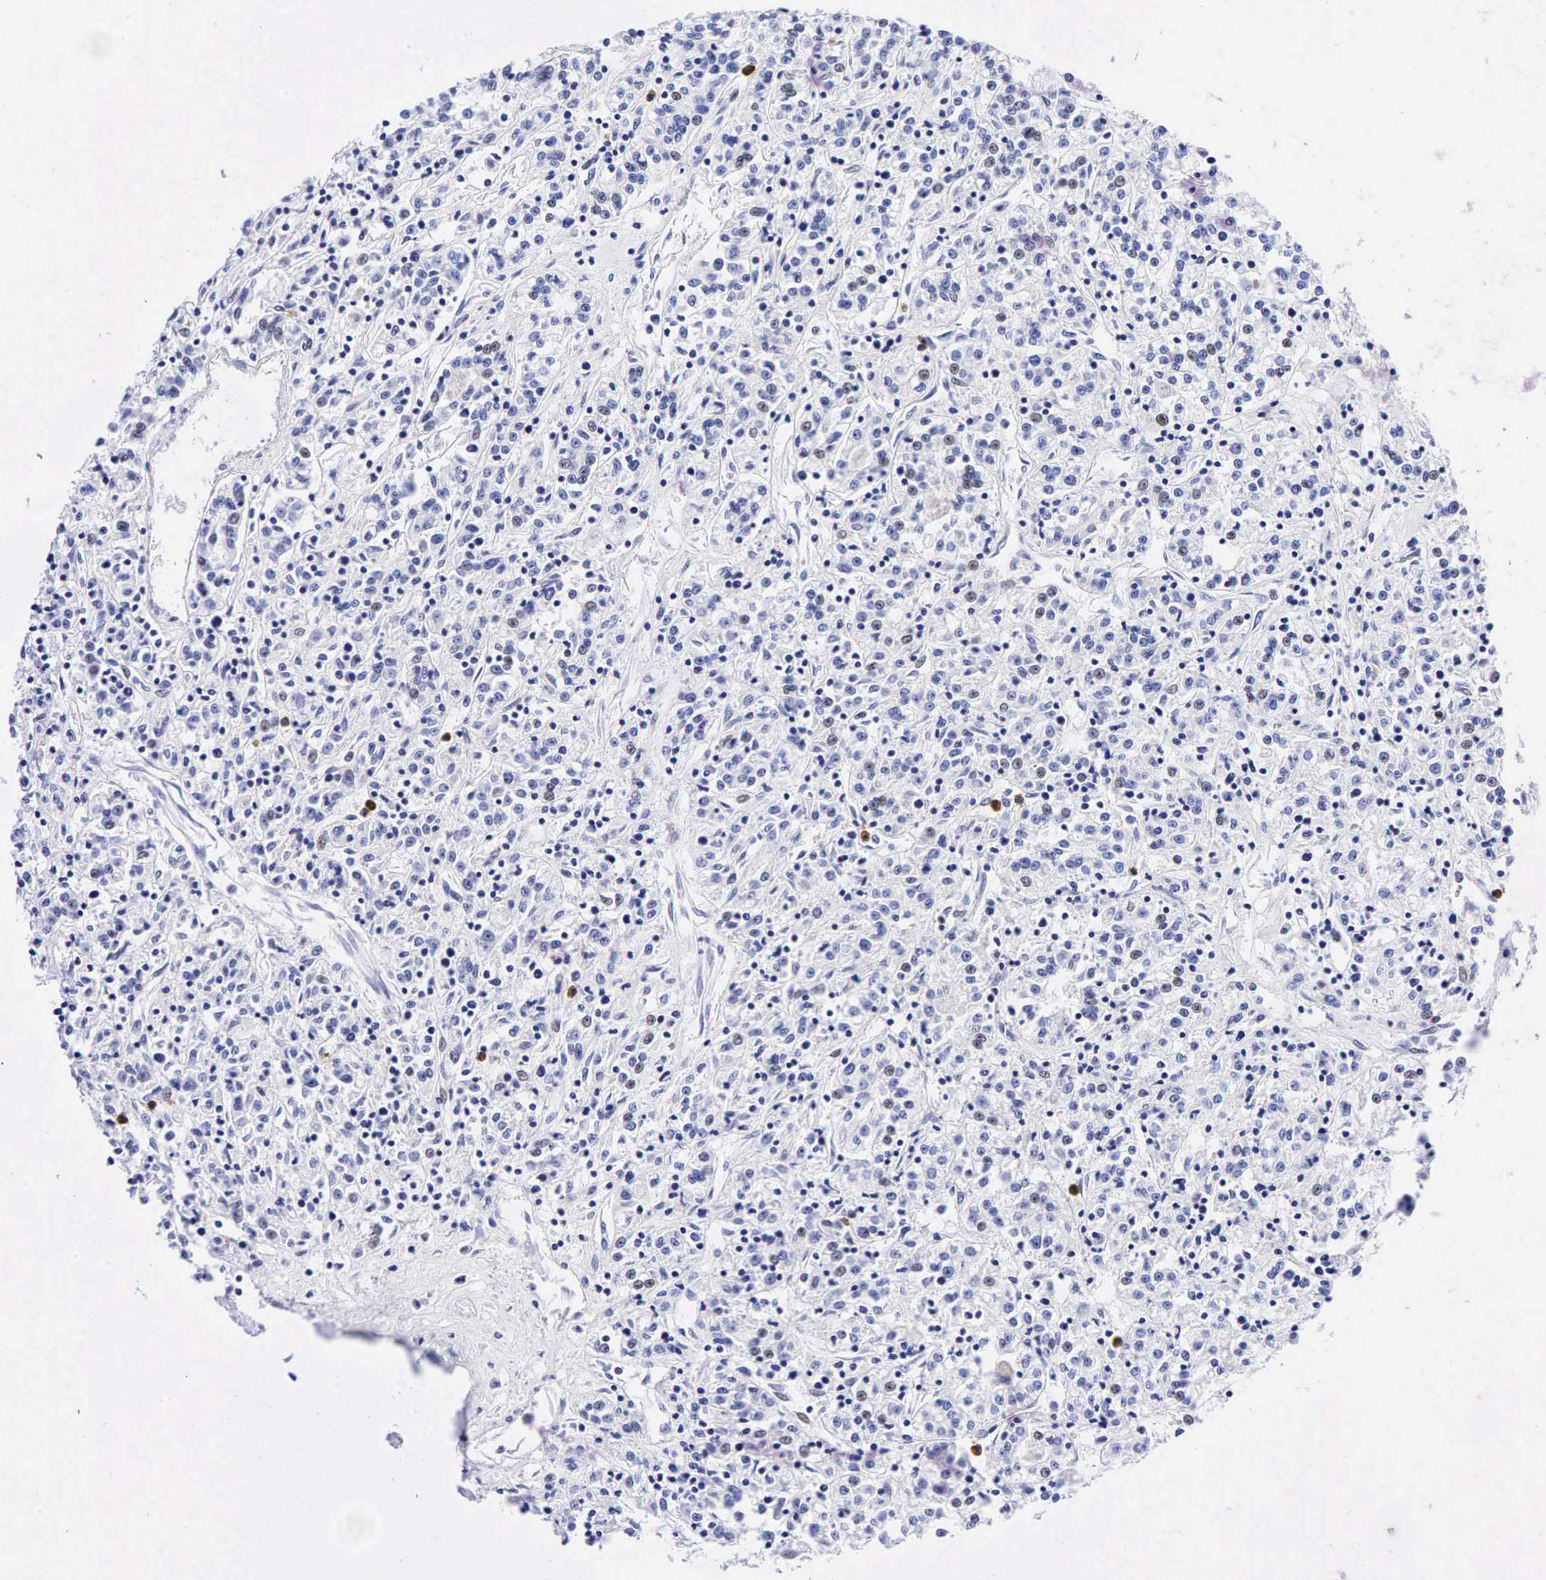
{"staining": {"intensity": "weak", "quantity": "<25%", "location": "nuclear"}, "tissue": "renal cancer", "cell_type": "Tumor cells", "image_type": "cancer", "snomed": [{"axis": "morphology", "description": "Adenocarcinoma, NOS"}, {"axis": "topography", "description": "Kidney"}], "caption": "DAB (3,3'-diaminobenzidine) immunohistochemical staining of renal adenocarcinoma displays no significant expression in tumor cells.", "gene": "FUT4", "patient": {"sex": "female", "age": 76}}